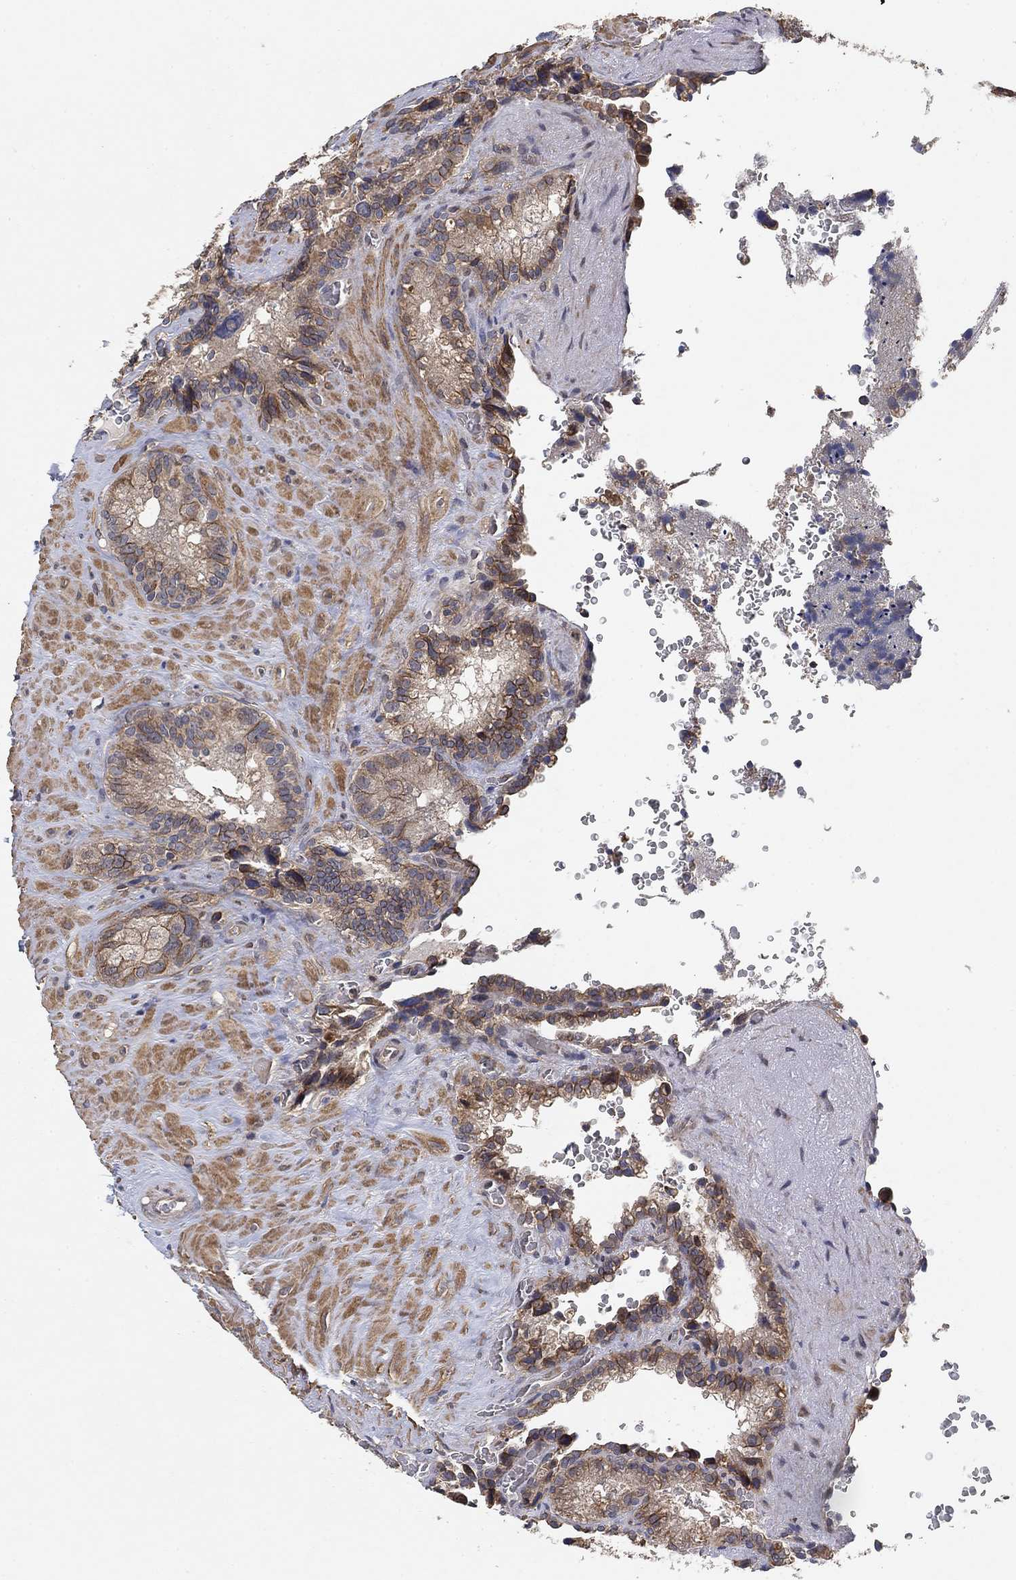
{"staining": {"intensity": "moderate", "quantity": "25%-75%", "location": "cytoplasmic/membranous"}, "tissue": "seminal vesicle", "cell_type": "Glandular cells", "image_type": "normal", "snomed": [{"axis": "morphology", "description": "Normal tissue, NOS"}, {"axis": "topography", "description": "Seminal veicle"}], "caption": "Immunohistochemical staining of normal seminal vesicle demonstrates moderate cytoplasmic/membranous protein staining in approximately 25%-75% of glandular cells. The staining was performed using DAB, with brown indicating positive protein expression. Nuclei are stained blue with hematoxylin.", "gene": "MCUR1", "patient": {"sex": "male", "age": 72}}